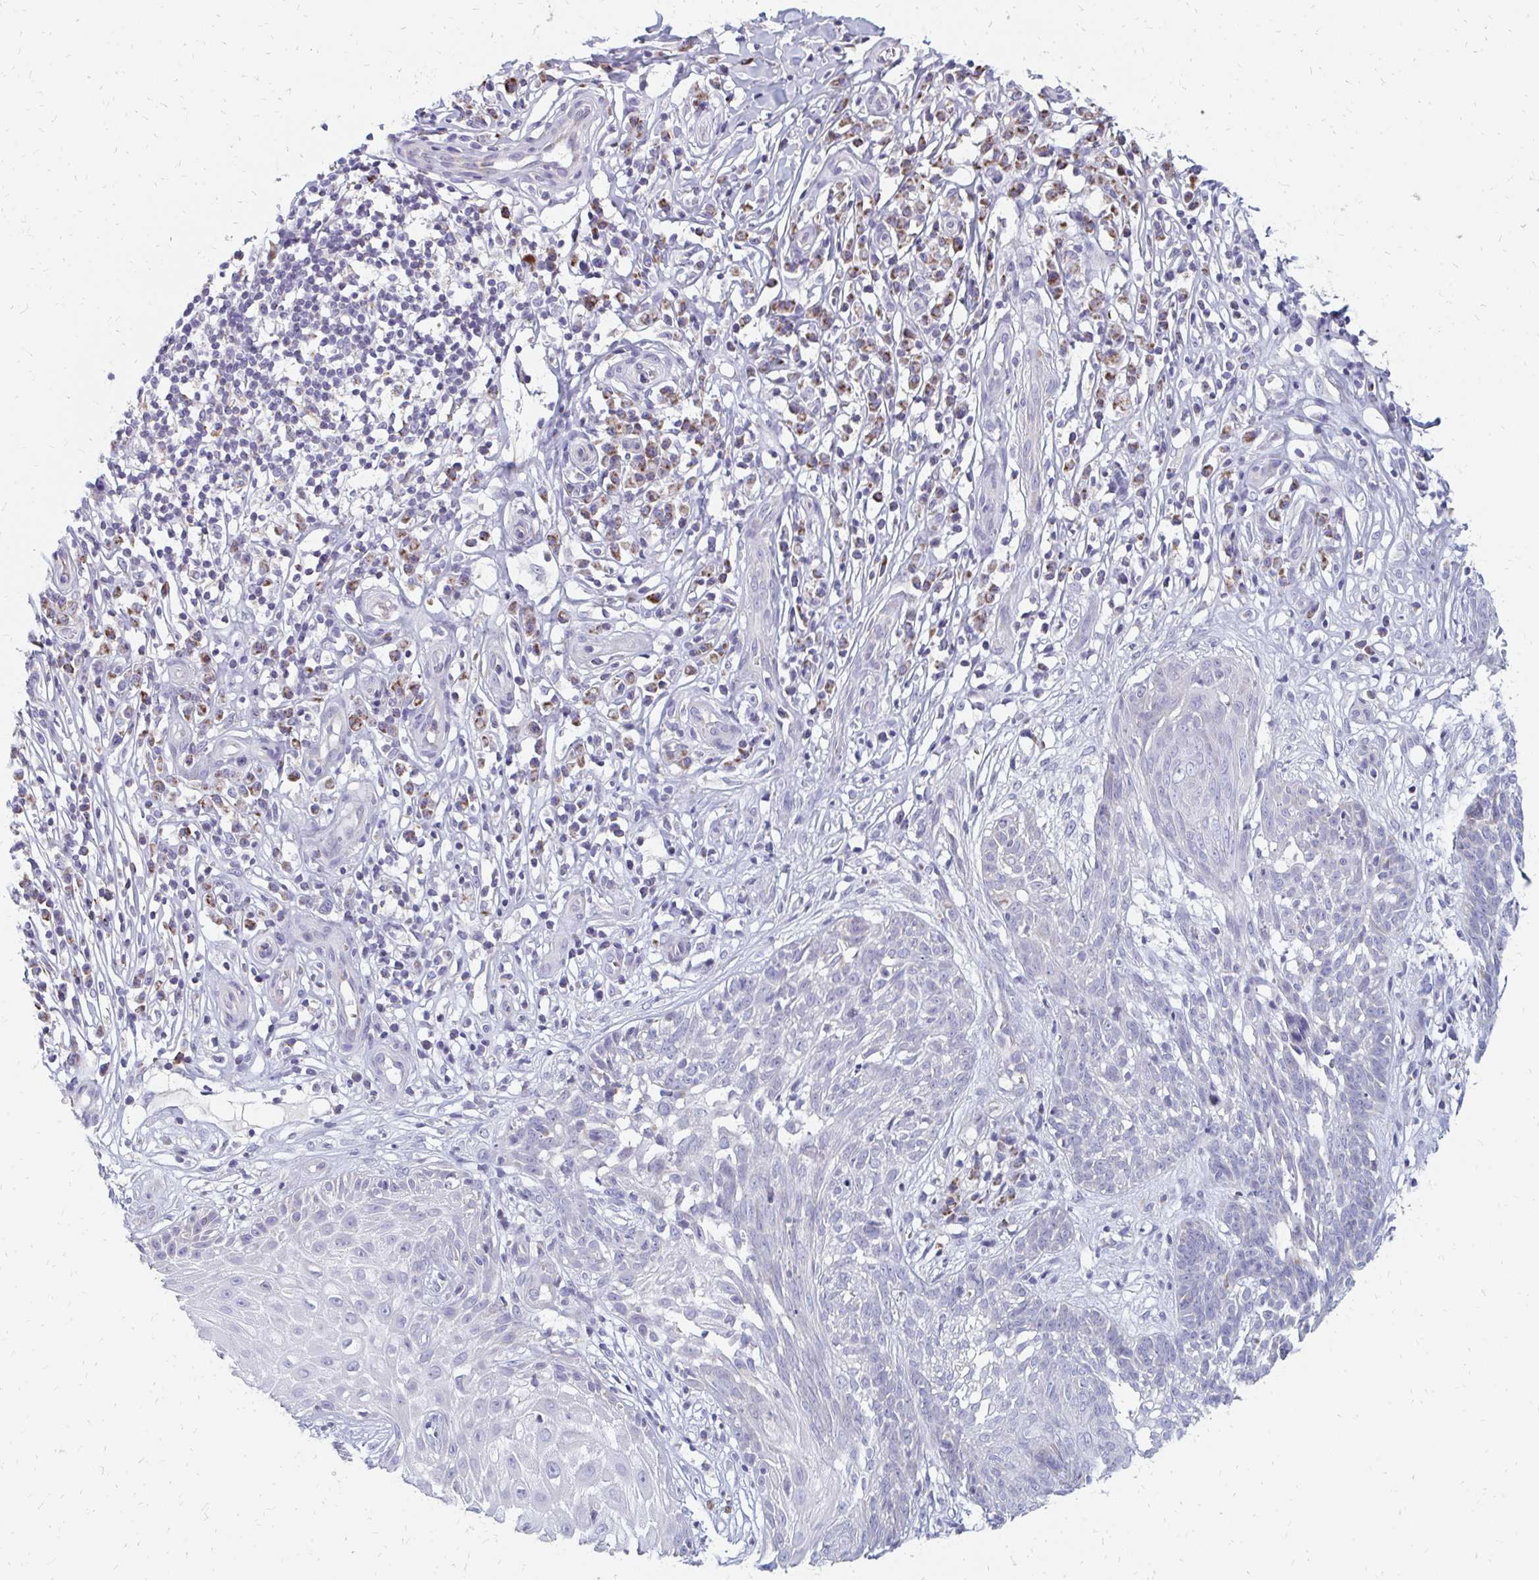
{"staining": {"intensity": "negative", "quantity": "none", "location": "none"}, "tissue": "skin cancer", "cell_type": "Tumor cells", "image_type": "cancer", "snomed": [{"axis": "morphology", "description": "Basal cell carcinoma"}, {"axis": "topography", "description": "Skin"}, {"axis": "topography", "description": "Skin, foot"}], "caption": "Skin basal cell carcinoma was stained to show a protein in brown. There is no significant expression in tumor cells.", "gene": "OR10V1", "patient": {"sex": "female", "age": 86}}